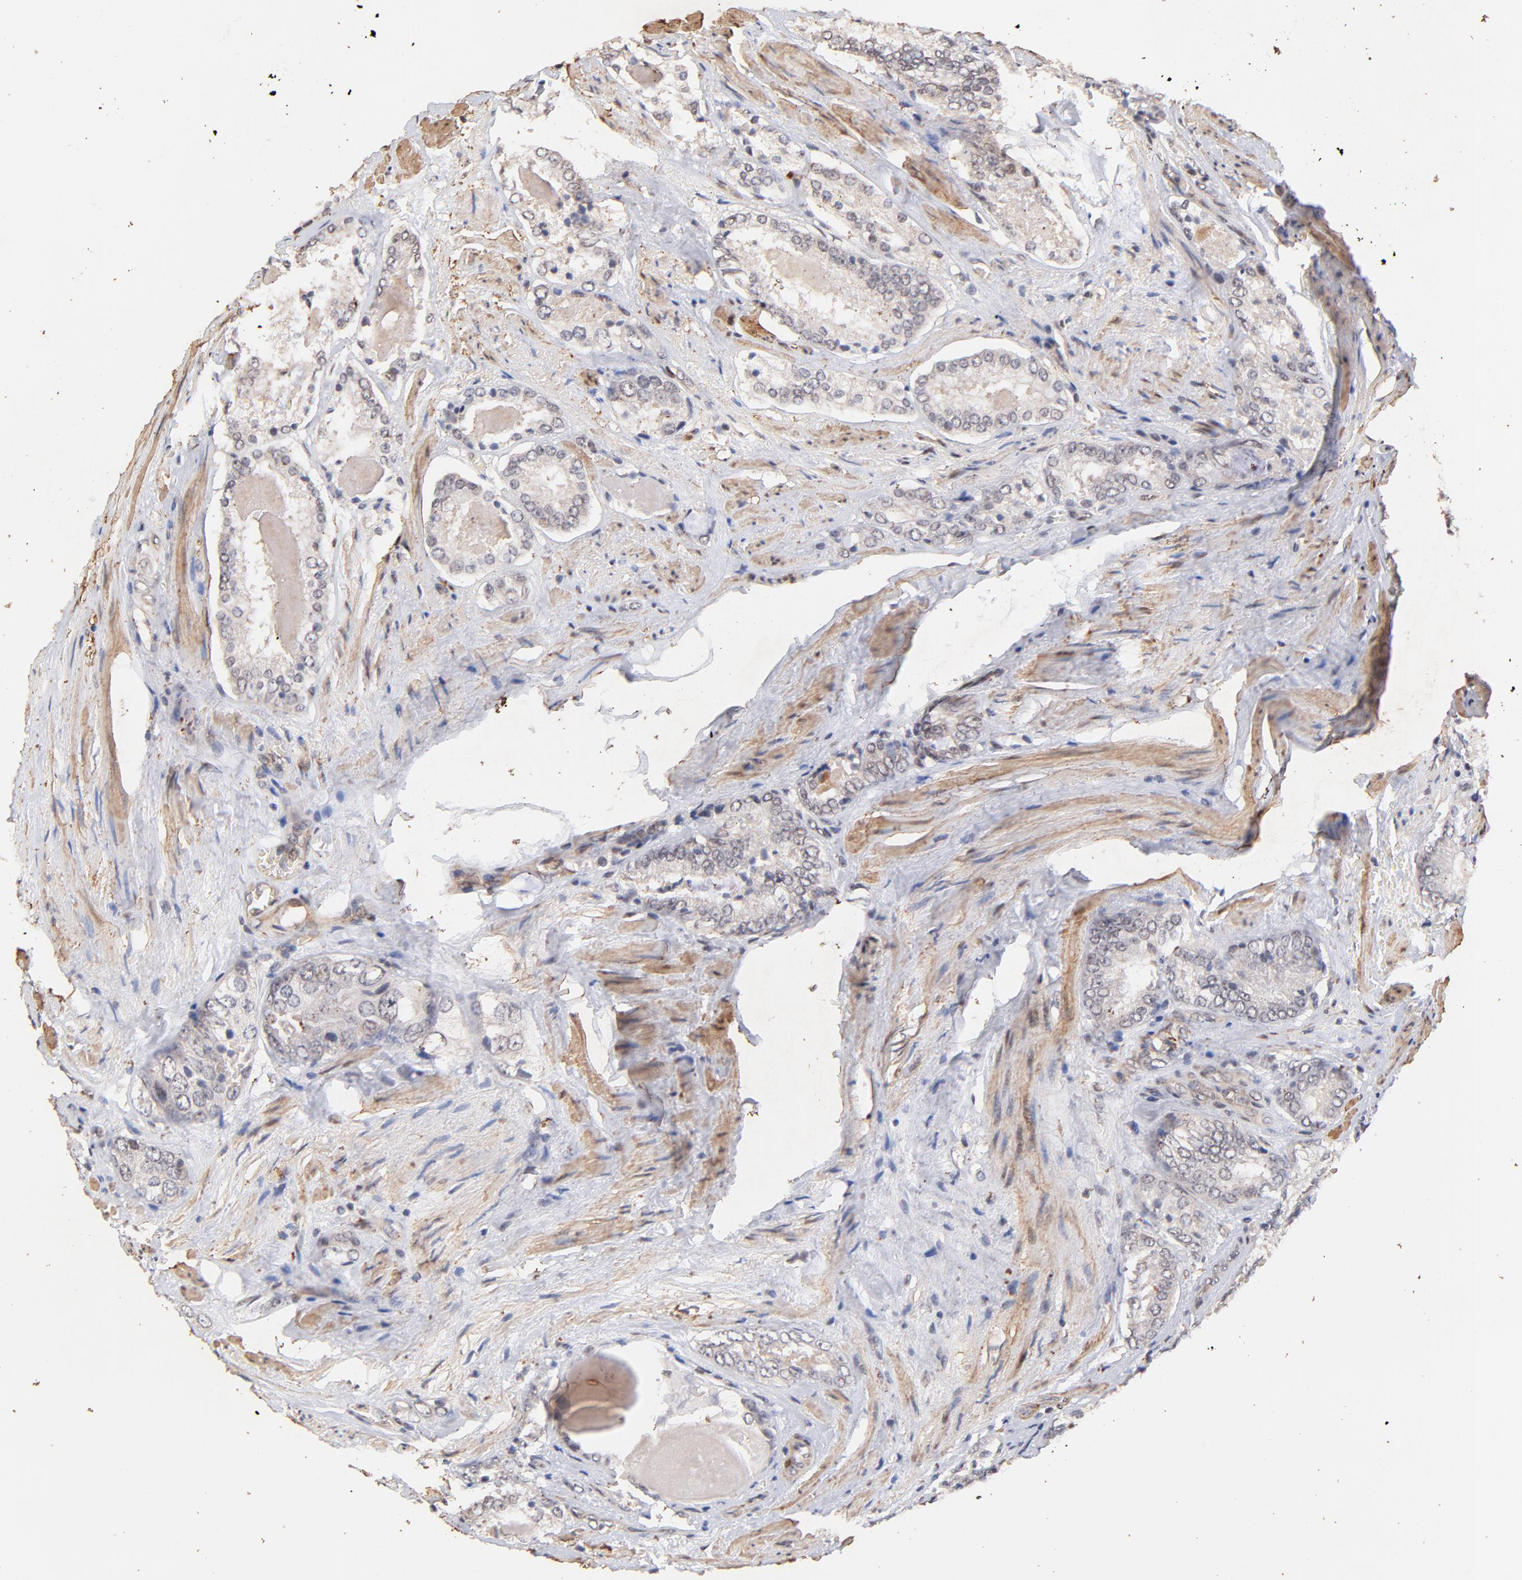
{"staining": {"intensity": "weak", "quantity": "<25%", "location": "nuclear"}, "tissue": "prostate cancer", "cell_type": "Tumor cells", "image_type": "cancer", "snomed": [{"axis": "morphology", "description": "Adenocarcinoma, Medium grade"}, {"axis": "topography", "description": "Prostate"}], "caption": "The histopathology image displays no staining of tumor cells in prostate cancer.", "gene": "ZFP92", "patient": {"sex": "male", "age": 60}}